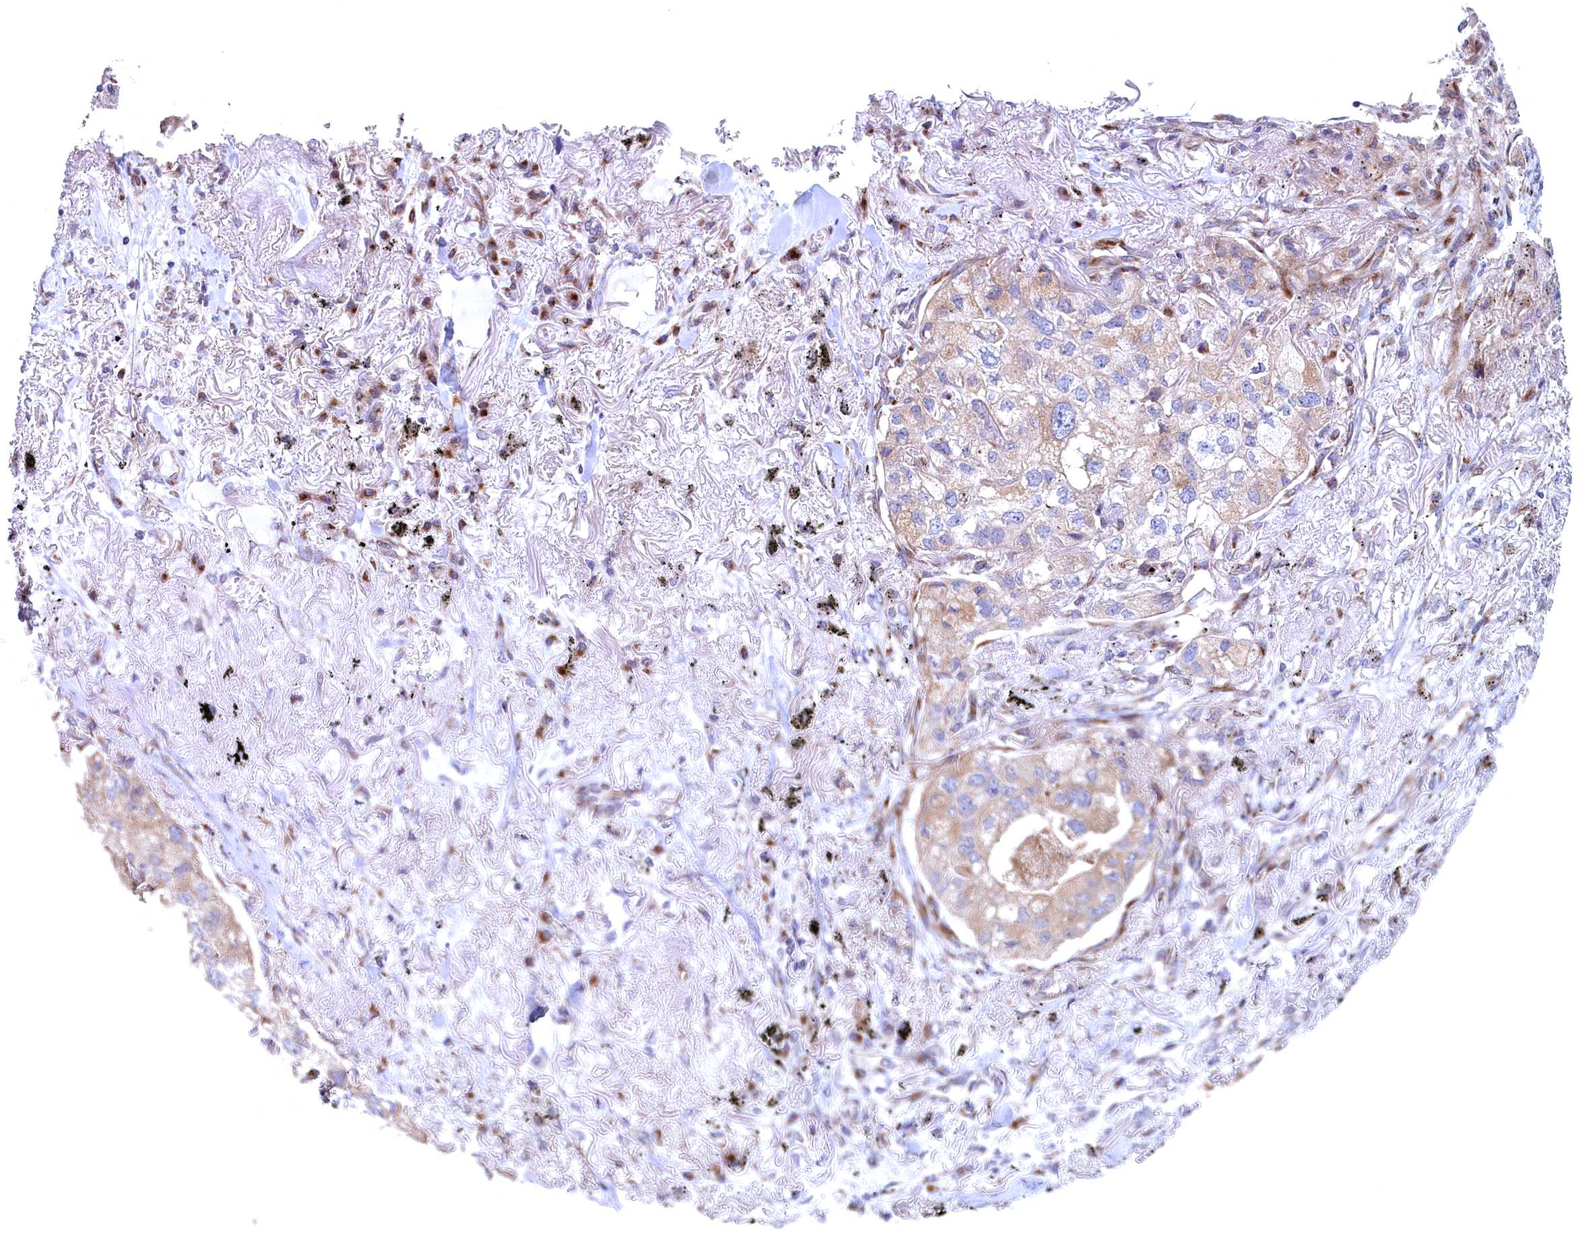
{"staining": {"intensity": "weak", "quantity": "<25%", "location": "cytoplasmic/membranous"}, "tissue": "lung cancer", "cell_type": "Tumor cells", "image_type": "cancer", "snomed": [{"axis": "morphology", "description": "Adenocarcinoma, NOS"}, {"axis": "topography", "description": "Lung"}], "caption": "An immunohistochemistry (IHC) image of lung adenocarcinoma is shown. There is no staining in tumor cells of lung adenocarcinoma.", "gene": "MTFMT", "patient": {"sex": "male", "age": 65}}